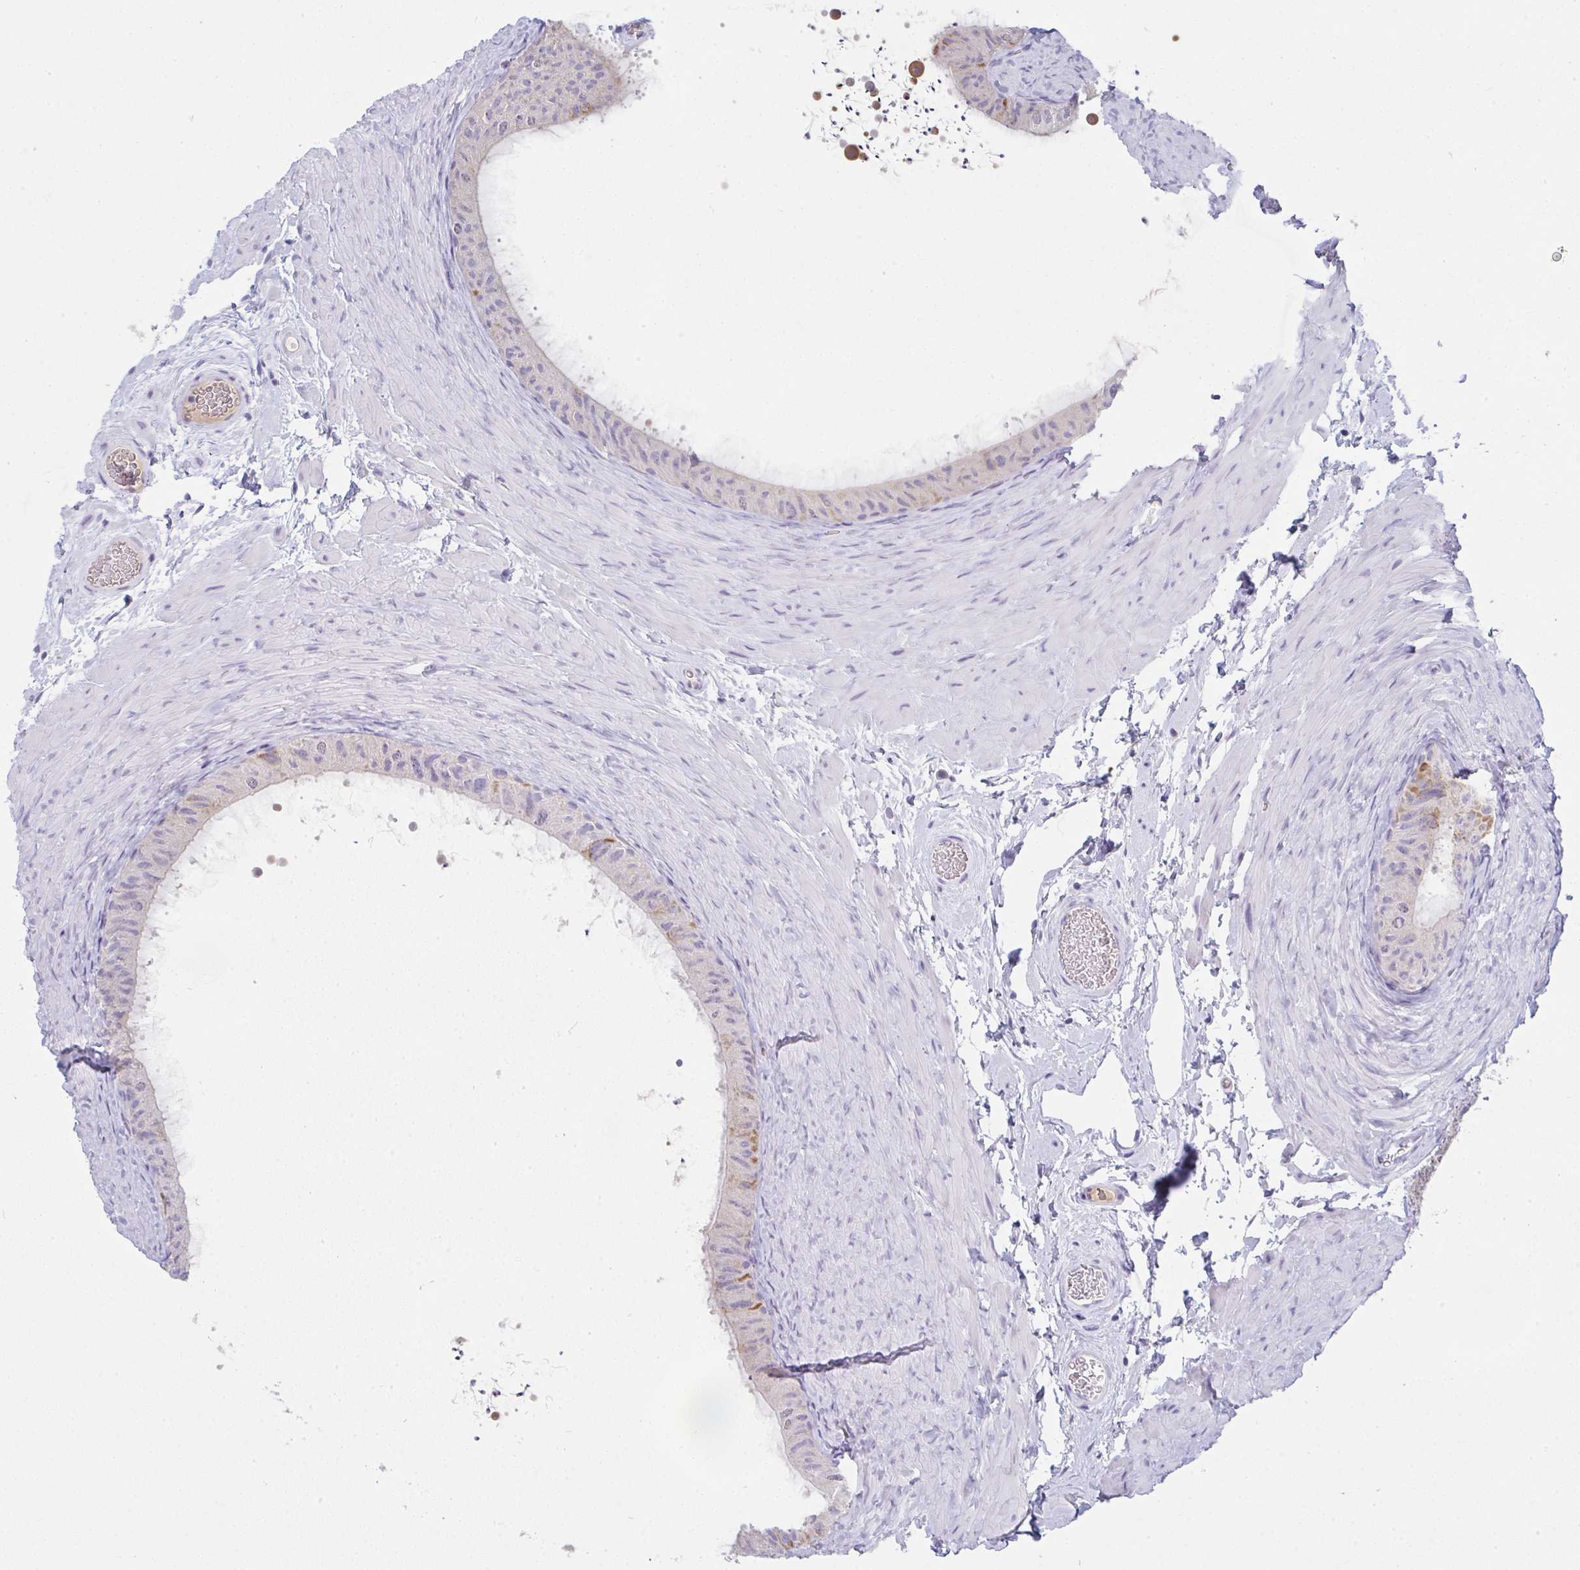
{"staining": {"intensity": "negative", "quantity": "none", "location": "none"}, "tissue": "epididymis", "cell_type": "Glandular cells", "image_type": "normal", "snomed": [{"axis": "morphology", "description": "Normal tissue, NOS"}, {"axis": "topography", "description": "Epididymis, spermatic cord, NOS"}, {"axis": "topography", "description": "Epididymis"}], "caption": "DAB (3,3'-diaminobenzidine) immunohistochemical staining of benign epididymis exhibits no significant expression in glandular cells.", "gene": "COX7B", "patient": {"sex": "male", "age": 31}}